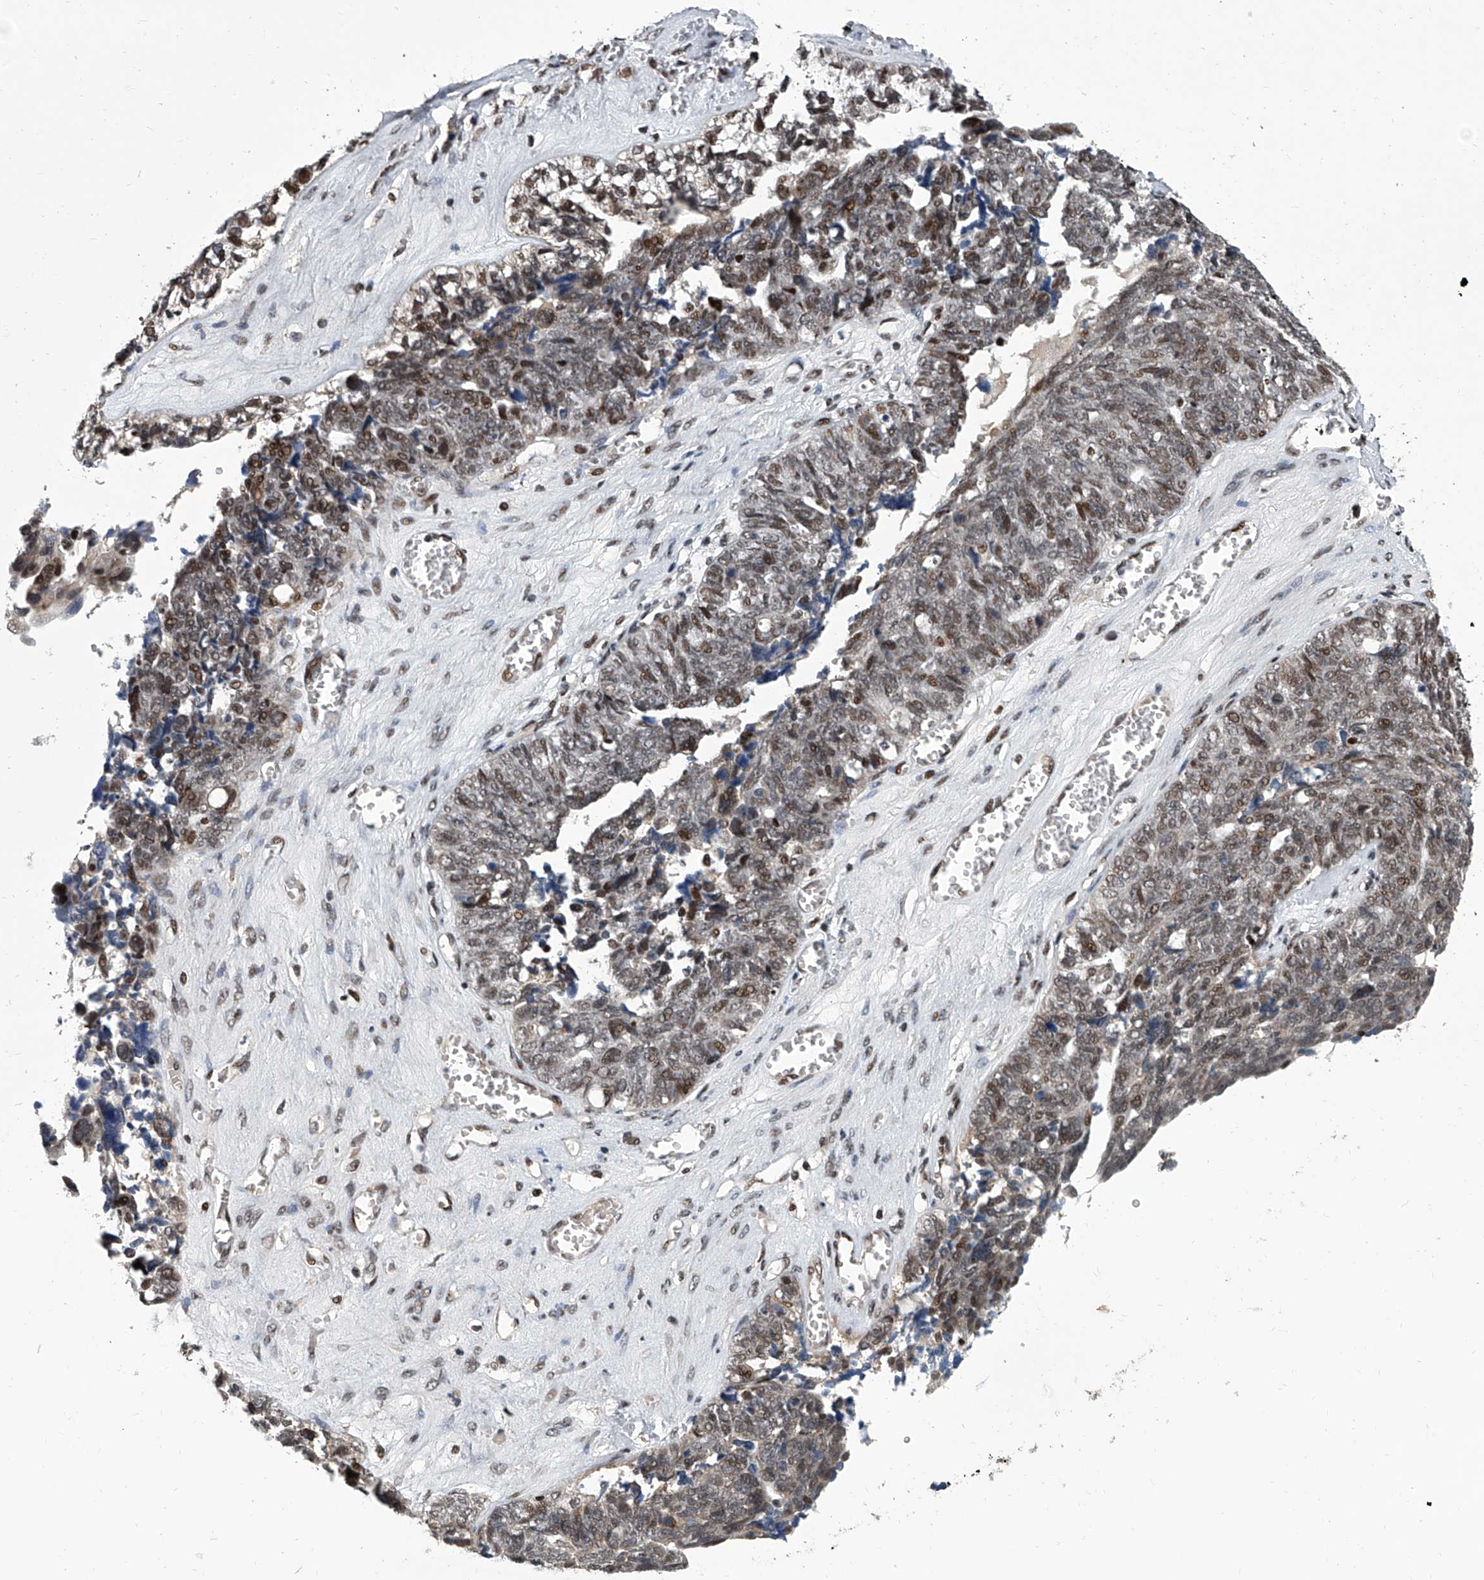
{"staining": {"intensity": "moderate", "quantity": "25%-75%", "location": "nuclear"}, "tissue": "ovarian cancer", "cell_type": "Tumor cells", "image_type": "cancer", "snomed": [{"axis": "morphology", "description": "Cystadenocarcinoma, serous, NOS"}, {"axis": "topography", "description": "Ovary"}], "caption": "Approximately 25%-75% of tumor cells in ovarian cancer display moderate nuclear protein staining as visualized by brown immunohistochemical staining.", "gene": "ZNF426", "patient": {"sex": "female", "age": 79}}